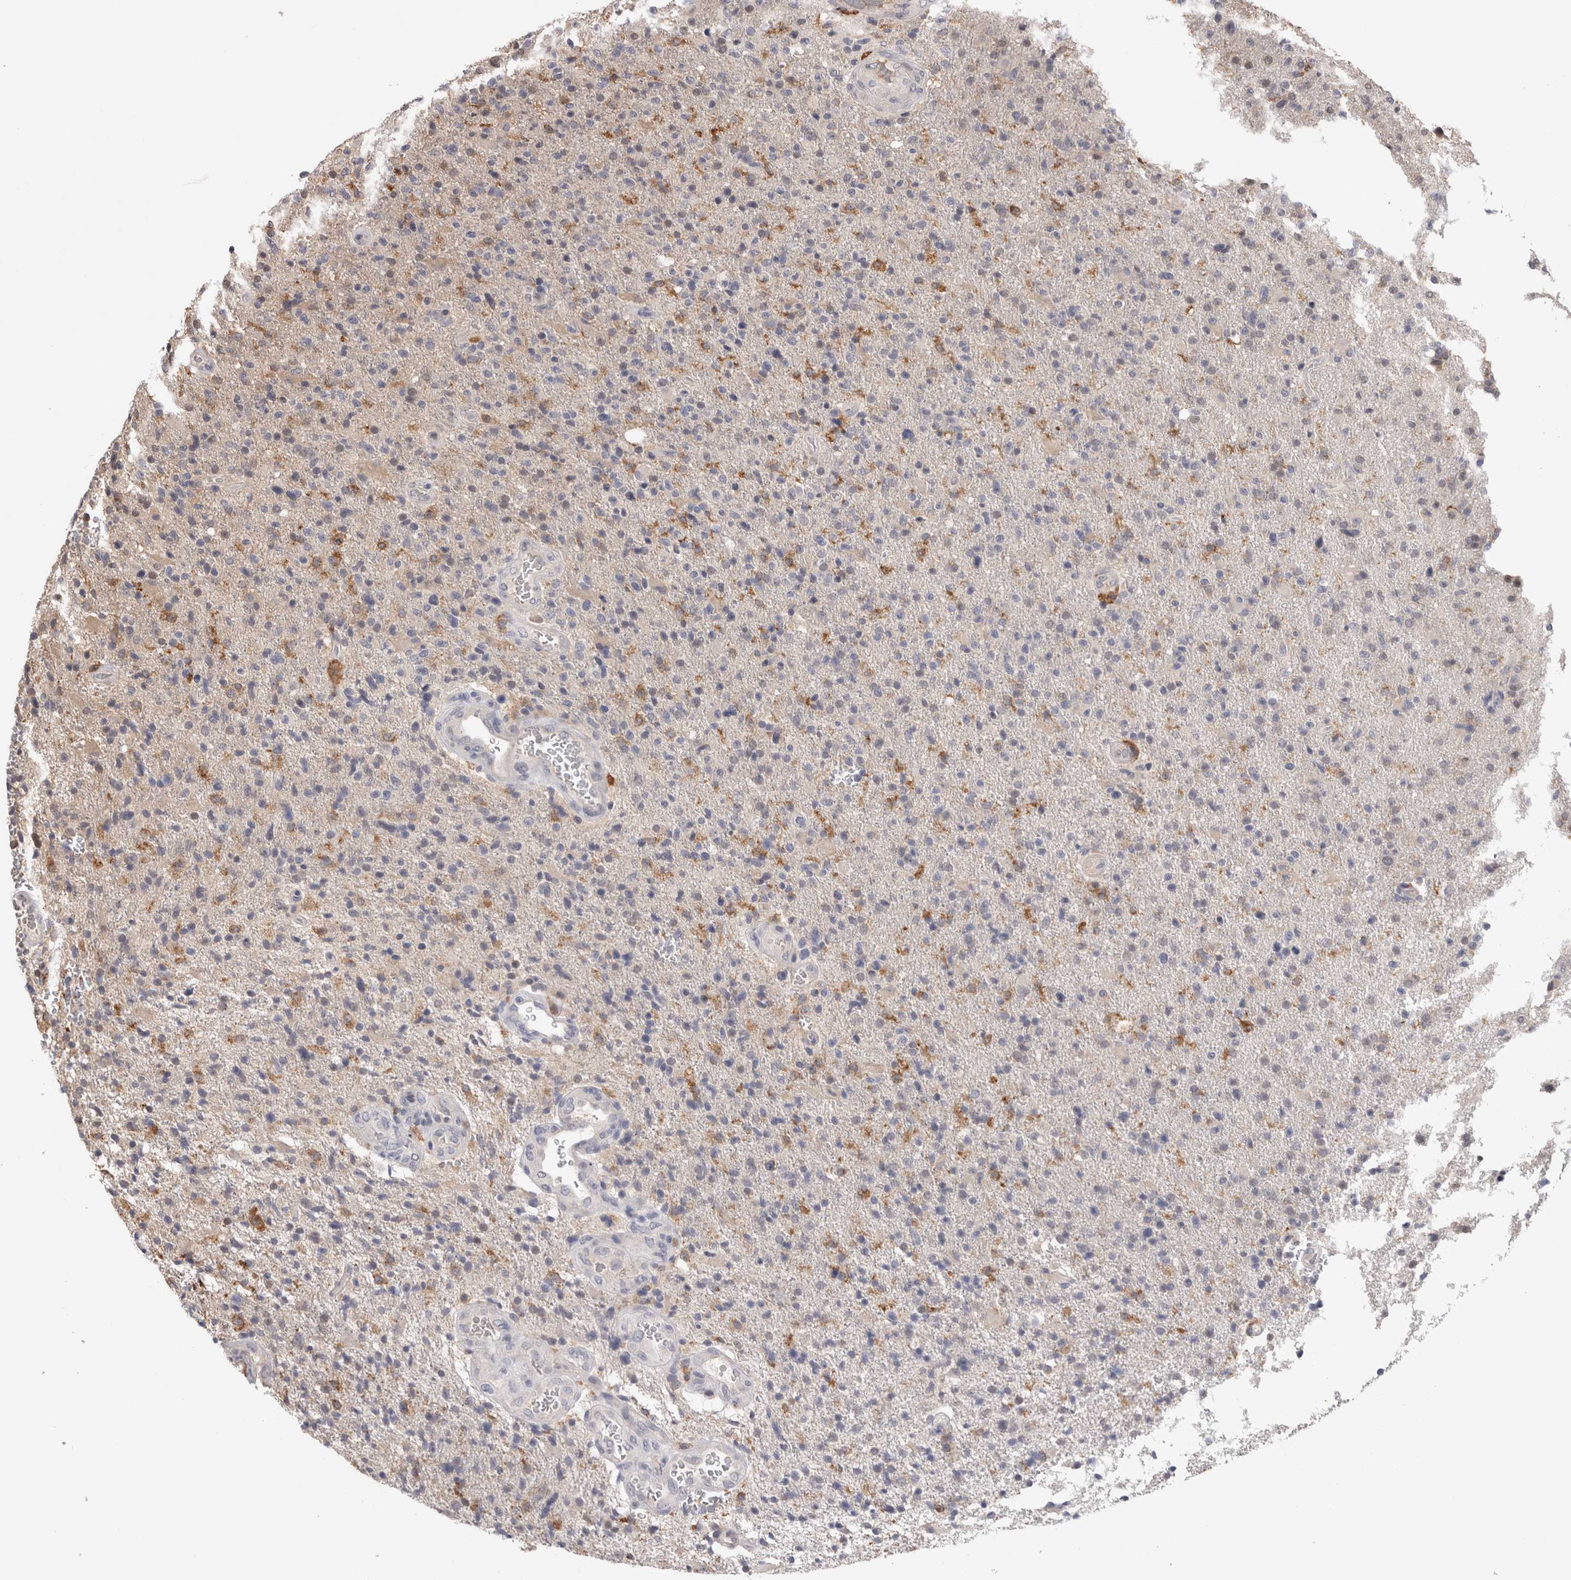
{"staining": {"intensity": "negative", "quantity": "none", "location": "none"}, "tissue": "glioma", "cell_type": "Tumor cells", "image_type": "cancer", "snomed": [{"axis": "morphology", "description": "Glioma, malignant, High grade"}, {"axis": "topography", "description": "Brain"}], "caption": "An immunohistochemistry (IHC) photomicrograph of glioma is shown. There is no staining in tumor cells of glioma.", "gene": "VSIG4", "patient": {"sex": "male", "age": 72}}